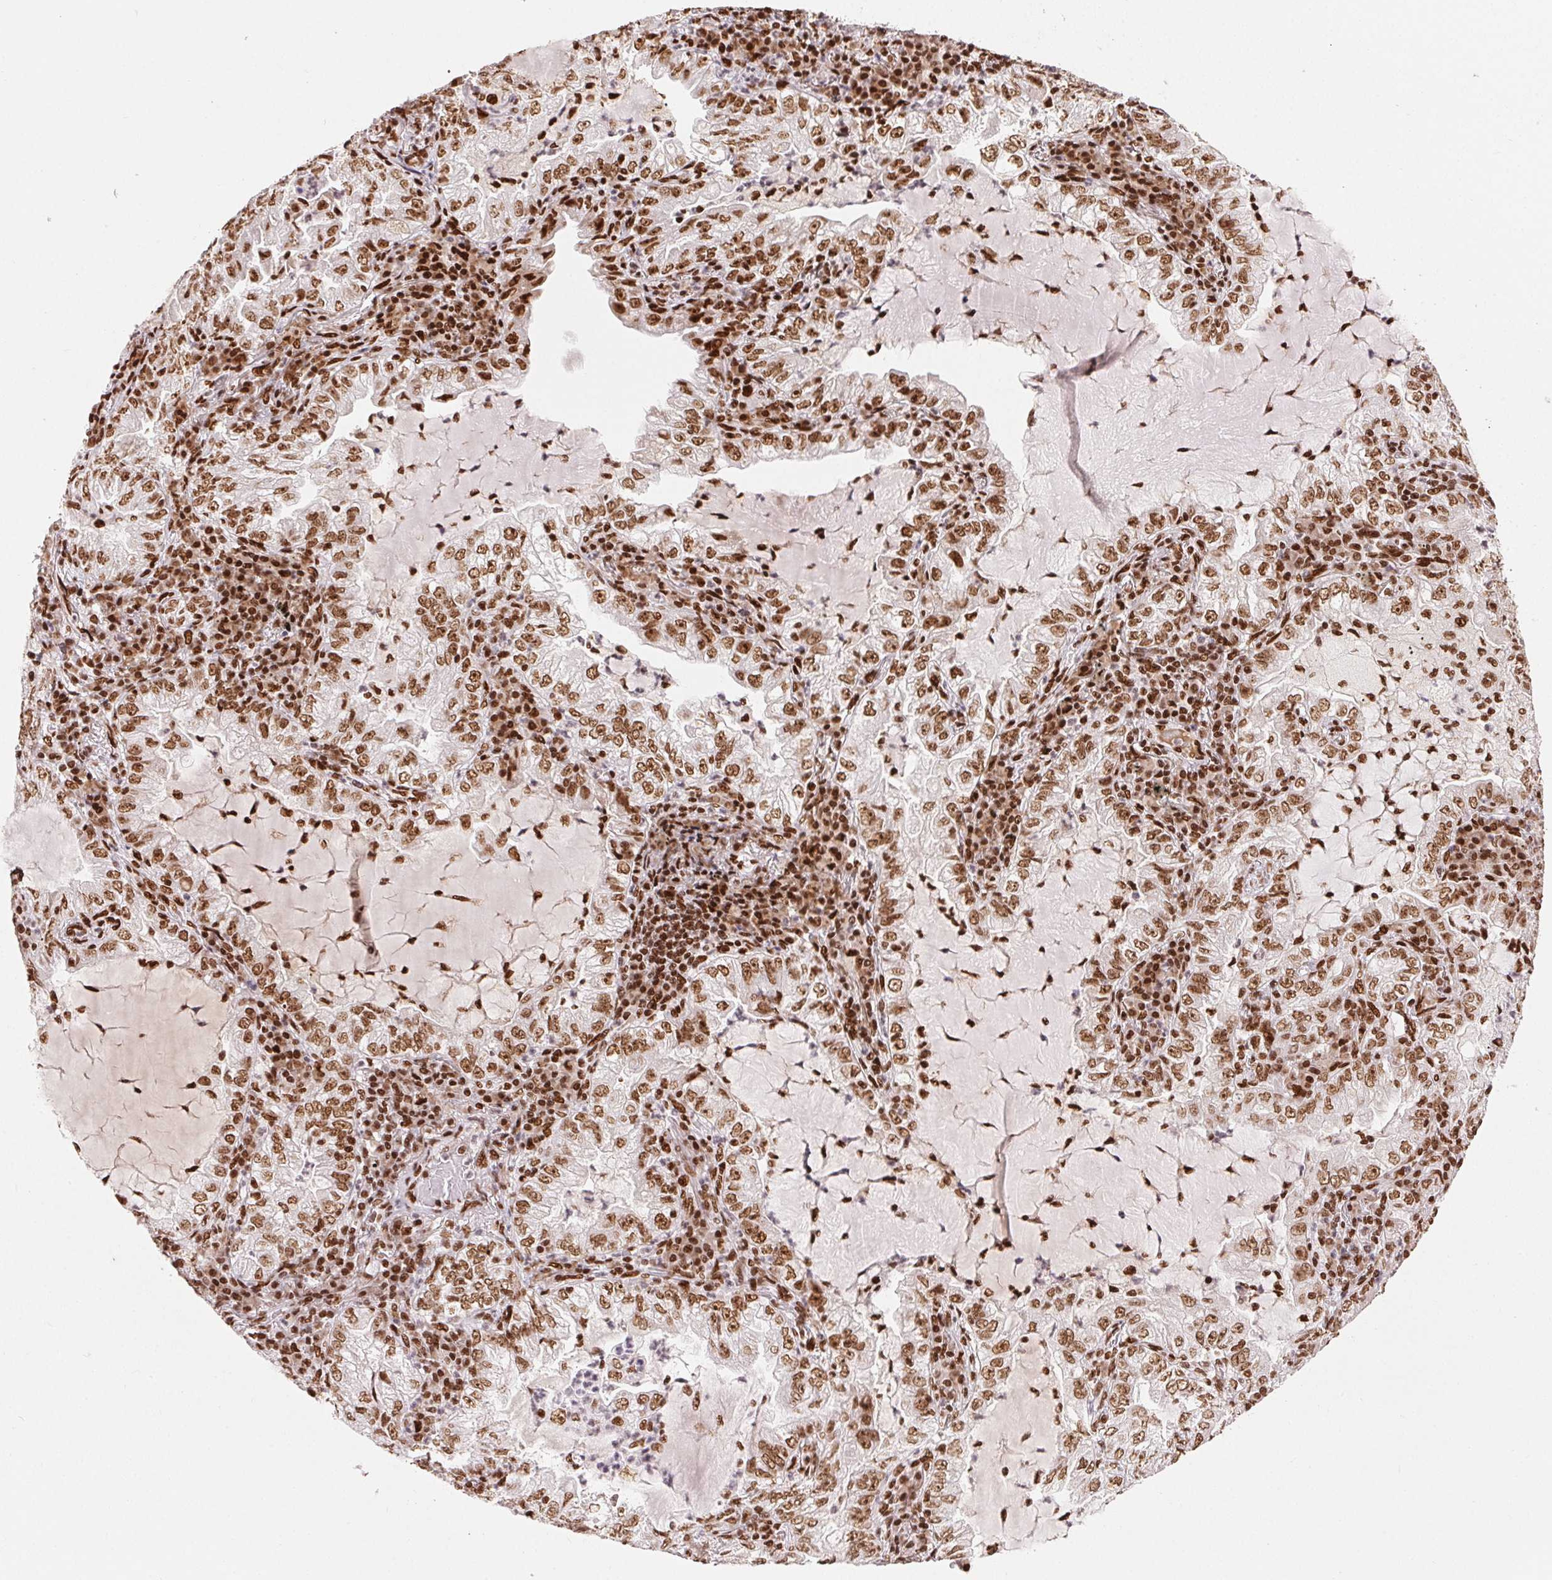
{"staining": {"intensity": "moderate", "quantity": ">75%", "location": "nuclear"}, "tissue": "lung cancer", "cell_type": "Tumor cells", "image_type": "cancer", "snomed": [{"axis": "morphology", "description": "Adenocarcinoma, NOS"}, {"axis": "topography", "description": "Lung"}], "caption": "Lung cancer (adenocarcinoma) stained with a brown dye reveals moderate nuclear positive positivity in about >75% of tumor cells.", "gene": "ZNF80", "patient": {"sex": "female", "age": 73}}